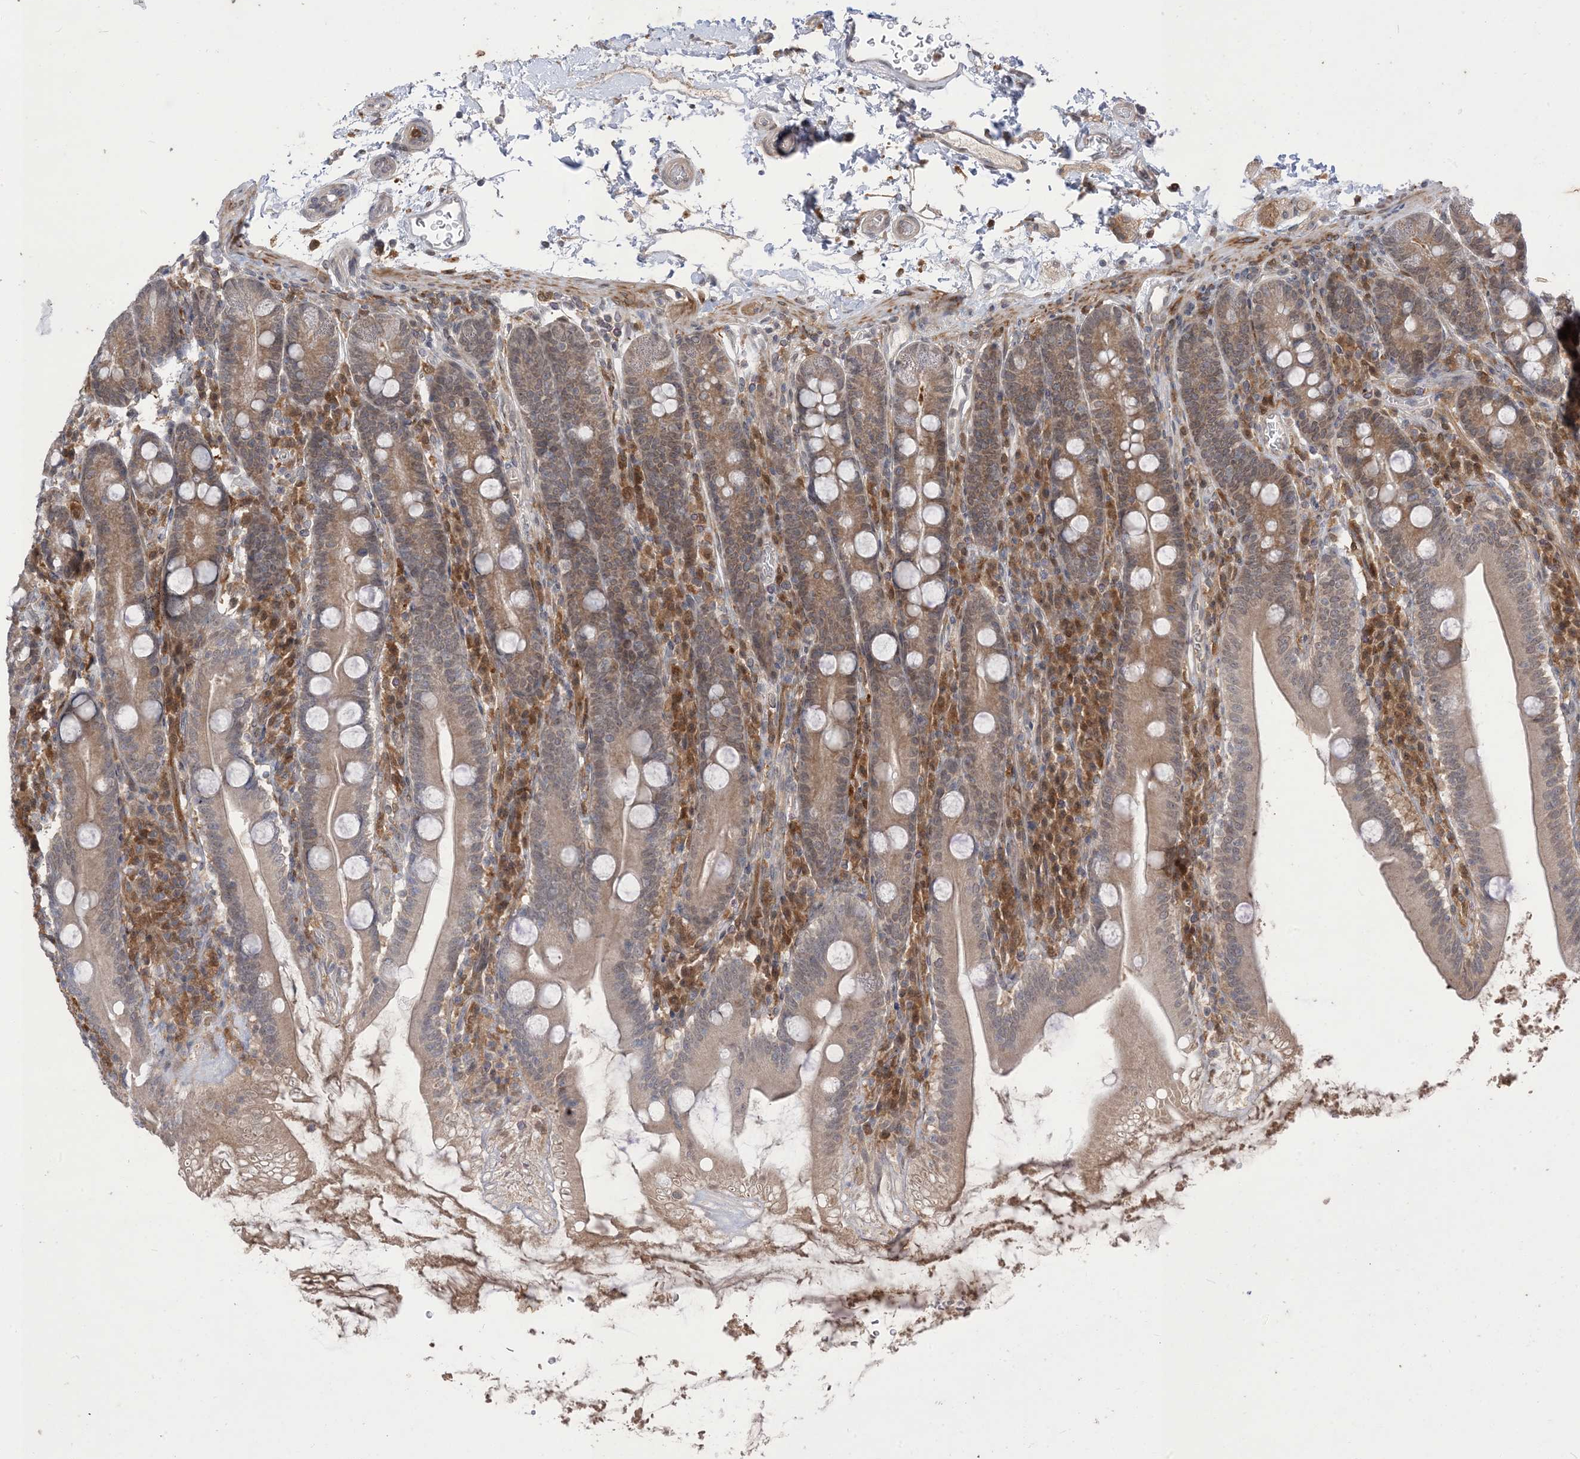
{"staining": {"intensity": "moderate", "quantity": ">75%", "location": "cytoplasmic/membranous,nuclear"}, "tissue": "duodenum", "cell_type": "Glandular cells", "image_type": "normal", "snomed": [{"axis": "morphology", "description": "Normal tissue, NOS"}, {"axis": "topography", "description": "Duodenum"}], "caption": "This micrograph shows IHC staining of benign duodenum, with medium moderate cytoplasmic/membranous,nuclear staining in about >75% of glandular cells.", "gene": "NAGK", "patient": {"sex": "male", "age": 35}}